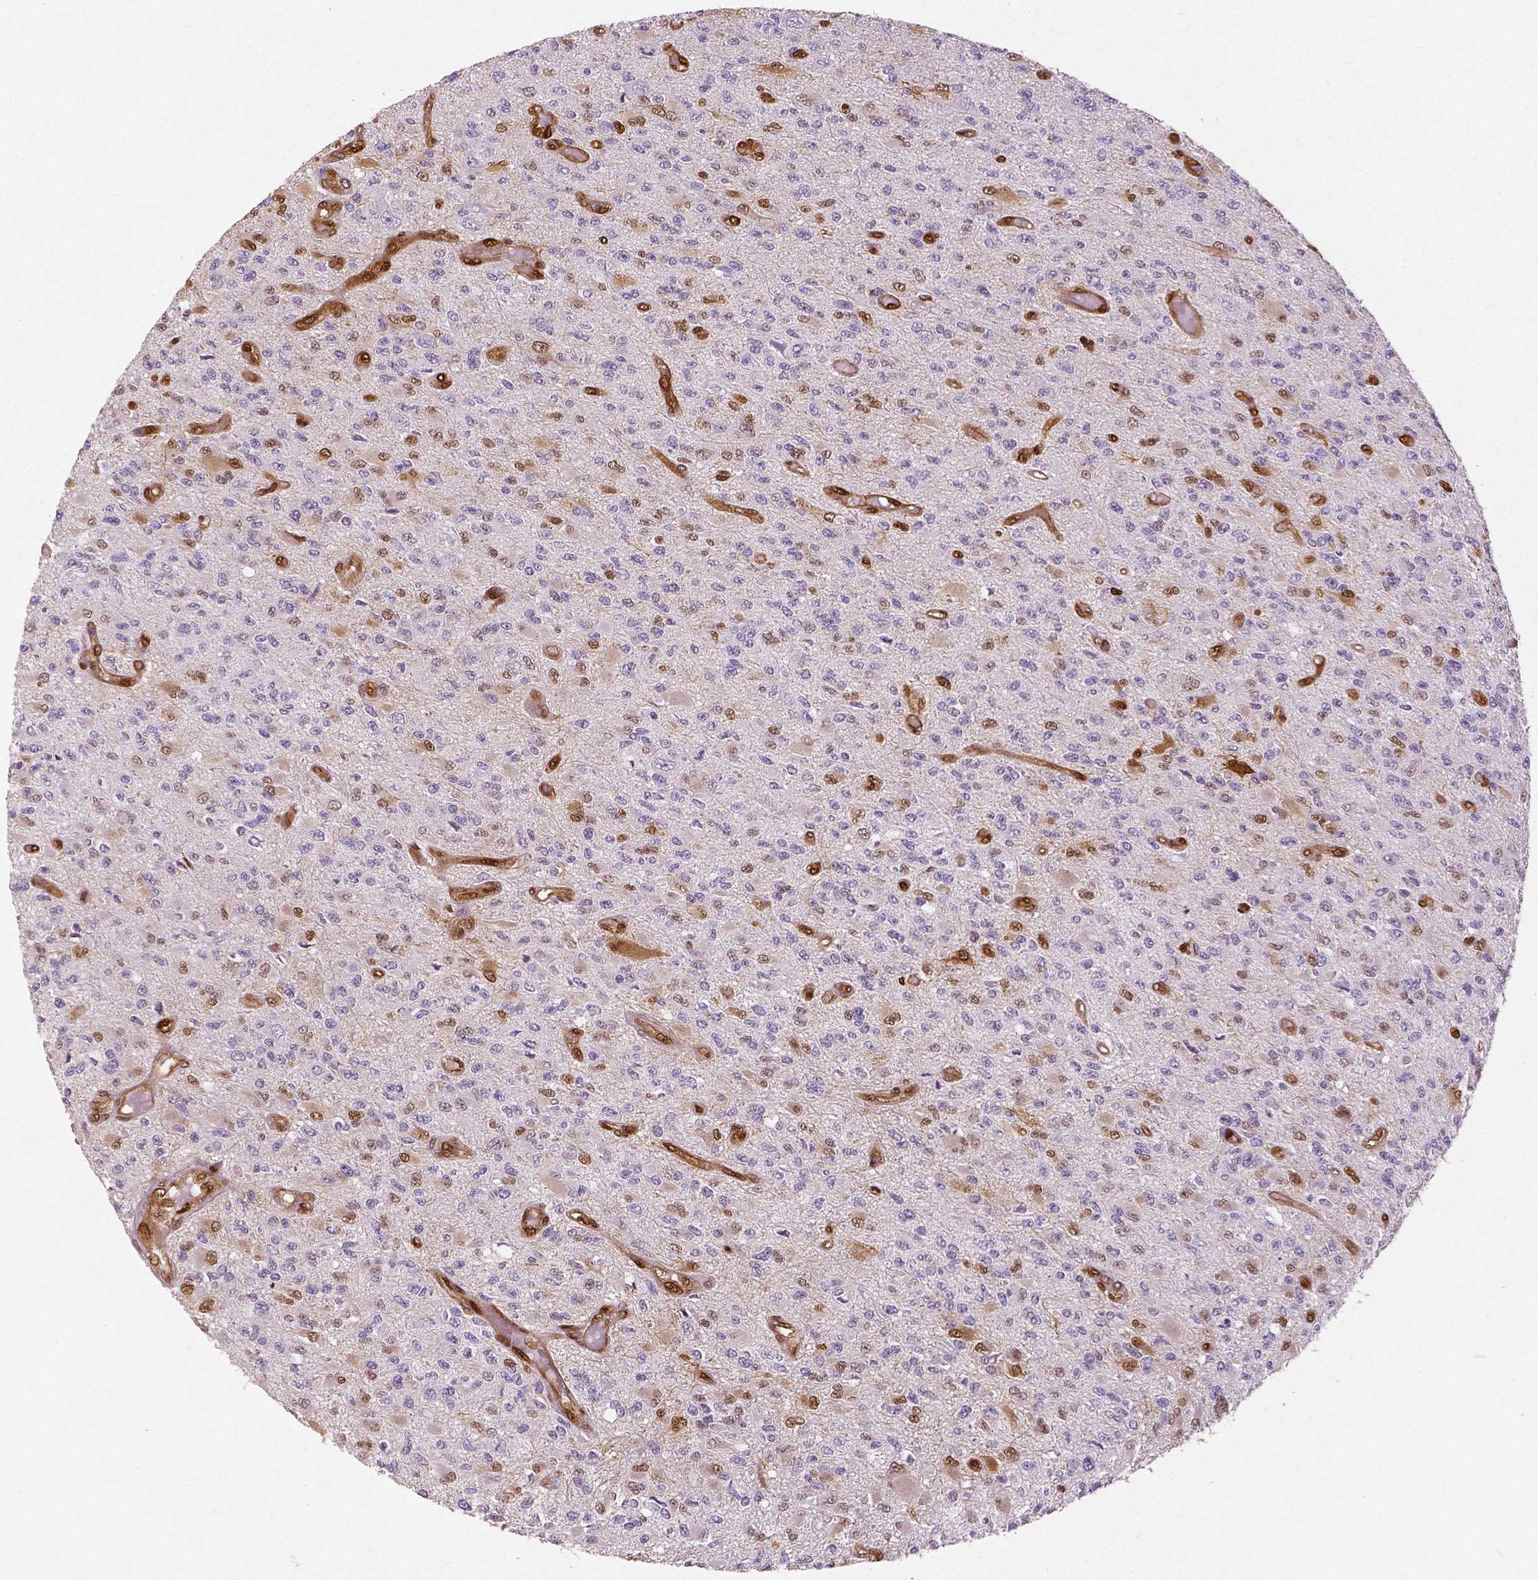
{"staining": {"intensity": "moderate", "quantity": "<25%", "location": "nuclear"}, "tissue": "glioma", "cell_type": "Tumor cells", "image_type": "cancer", "snomed": [{"axis": "morphology", "description": "Glioma, malignant, High grade"}, {"axis": "topography", "description": "Brain"}], "caption": "Protein expression analysis of glioma reveals moderate nuclear positivity in about <25% of tumor cells.", "gene": "WWTR1", "patient": {"sex": "female", "age": 63}}